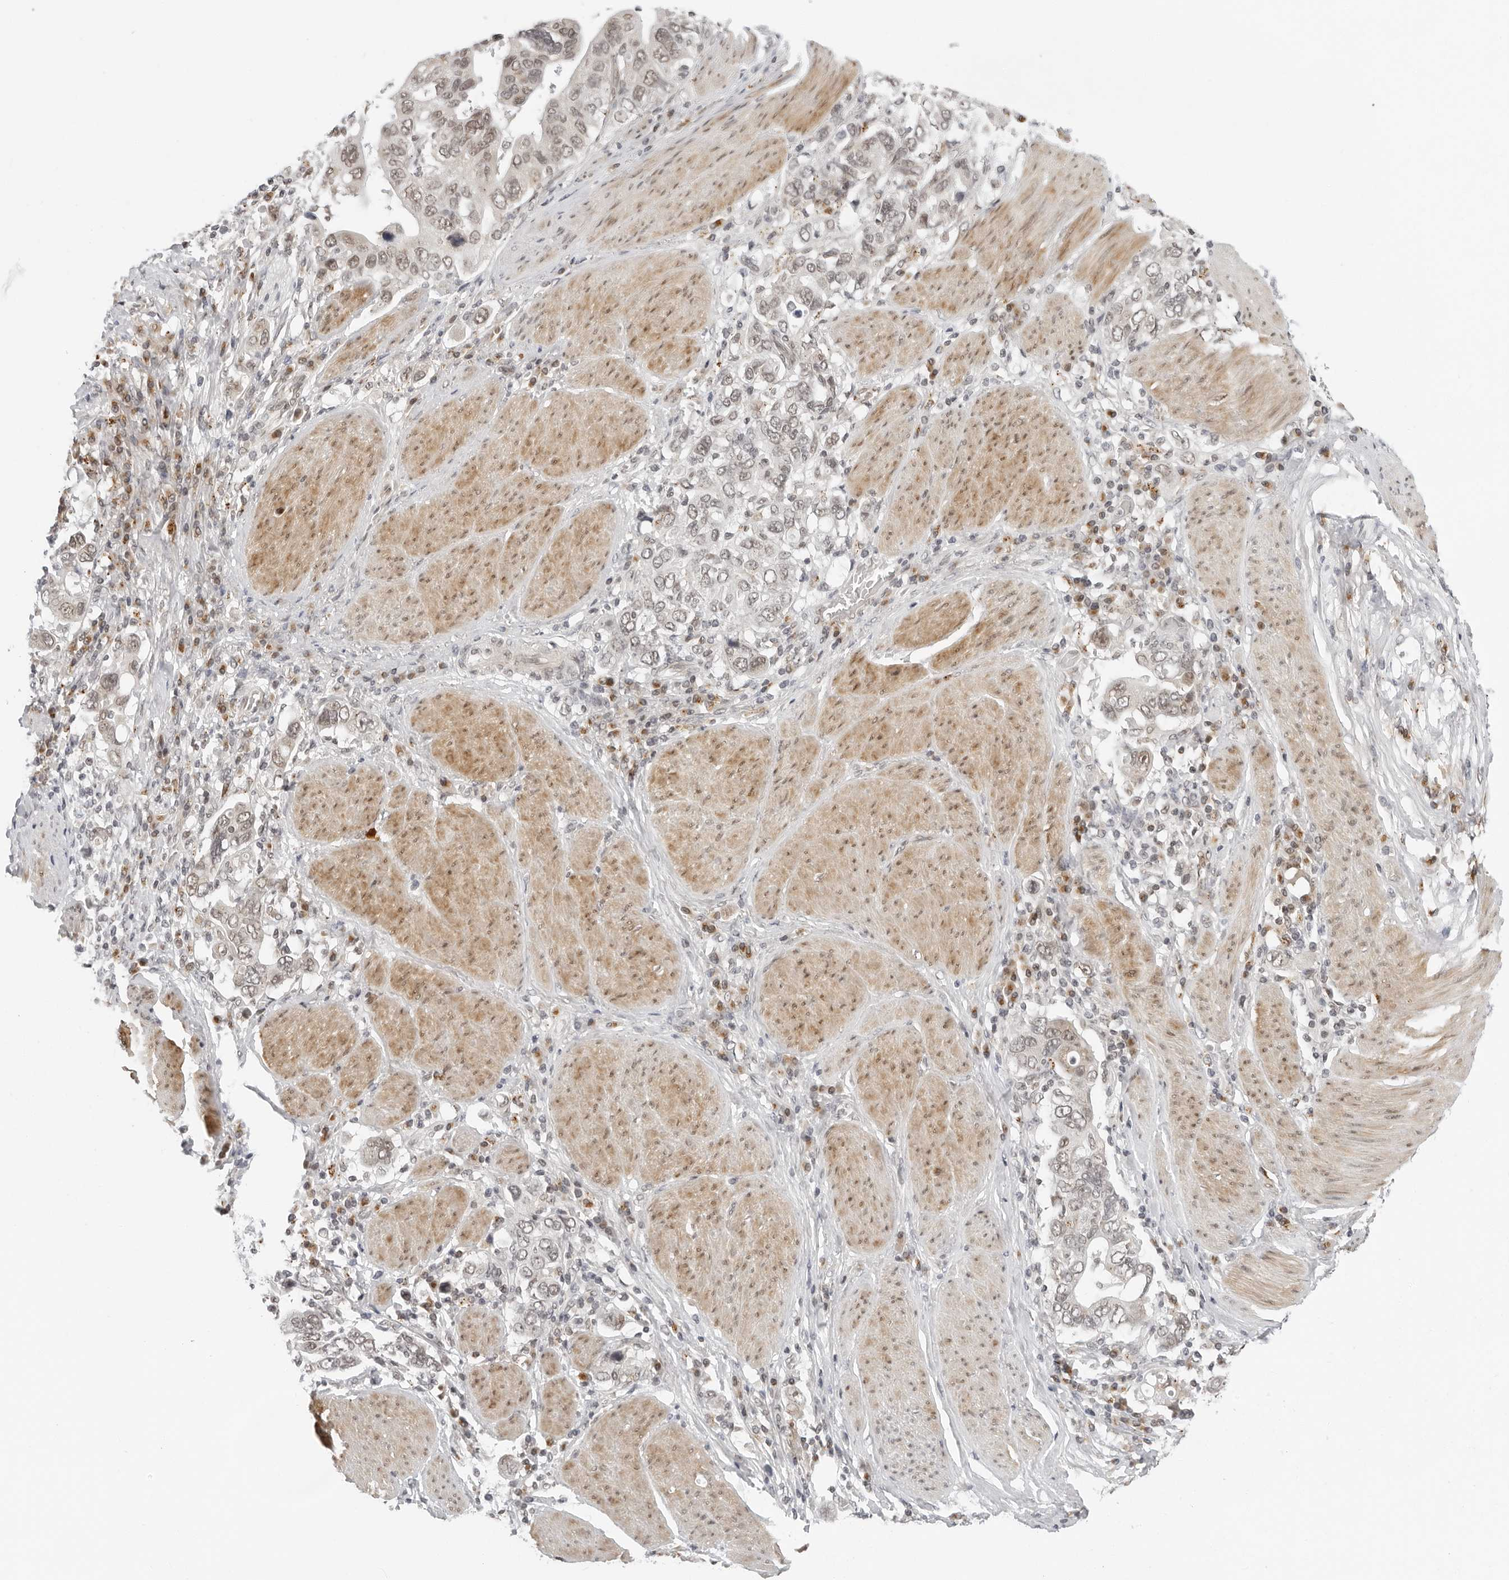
{"staining": {"intensity": "weak", "quantity": "<25%", "location": "nuclear"}, "tissue": "stomach cancer", "cell_type": "Tumor cells", "image_type": "cancer", "snomed": [{"axis": "morphology", "description": "Adenocarcinoma, NOS"}, {"axis": "topography", "description": "Stomach, upper"}], "caption": "This is a micrograph of IHC staining of stomach cancer, which shows no expression in tumor cells. Nuclei are stained in blue.", "gene": "TOX4", "patient": {"sex": "male", "age": 62}}